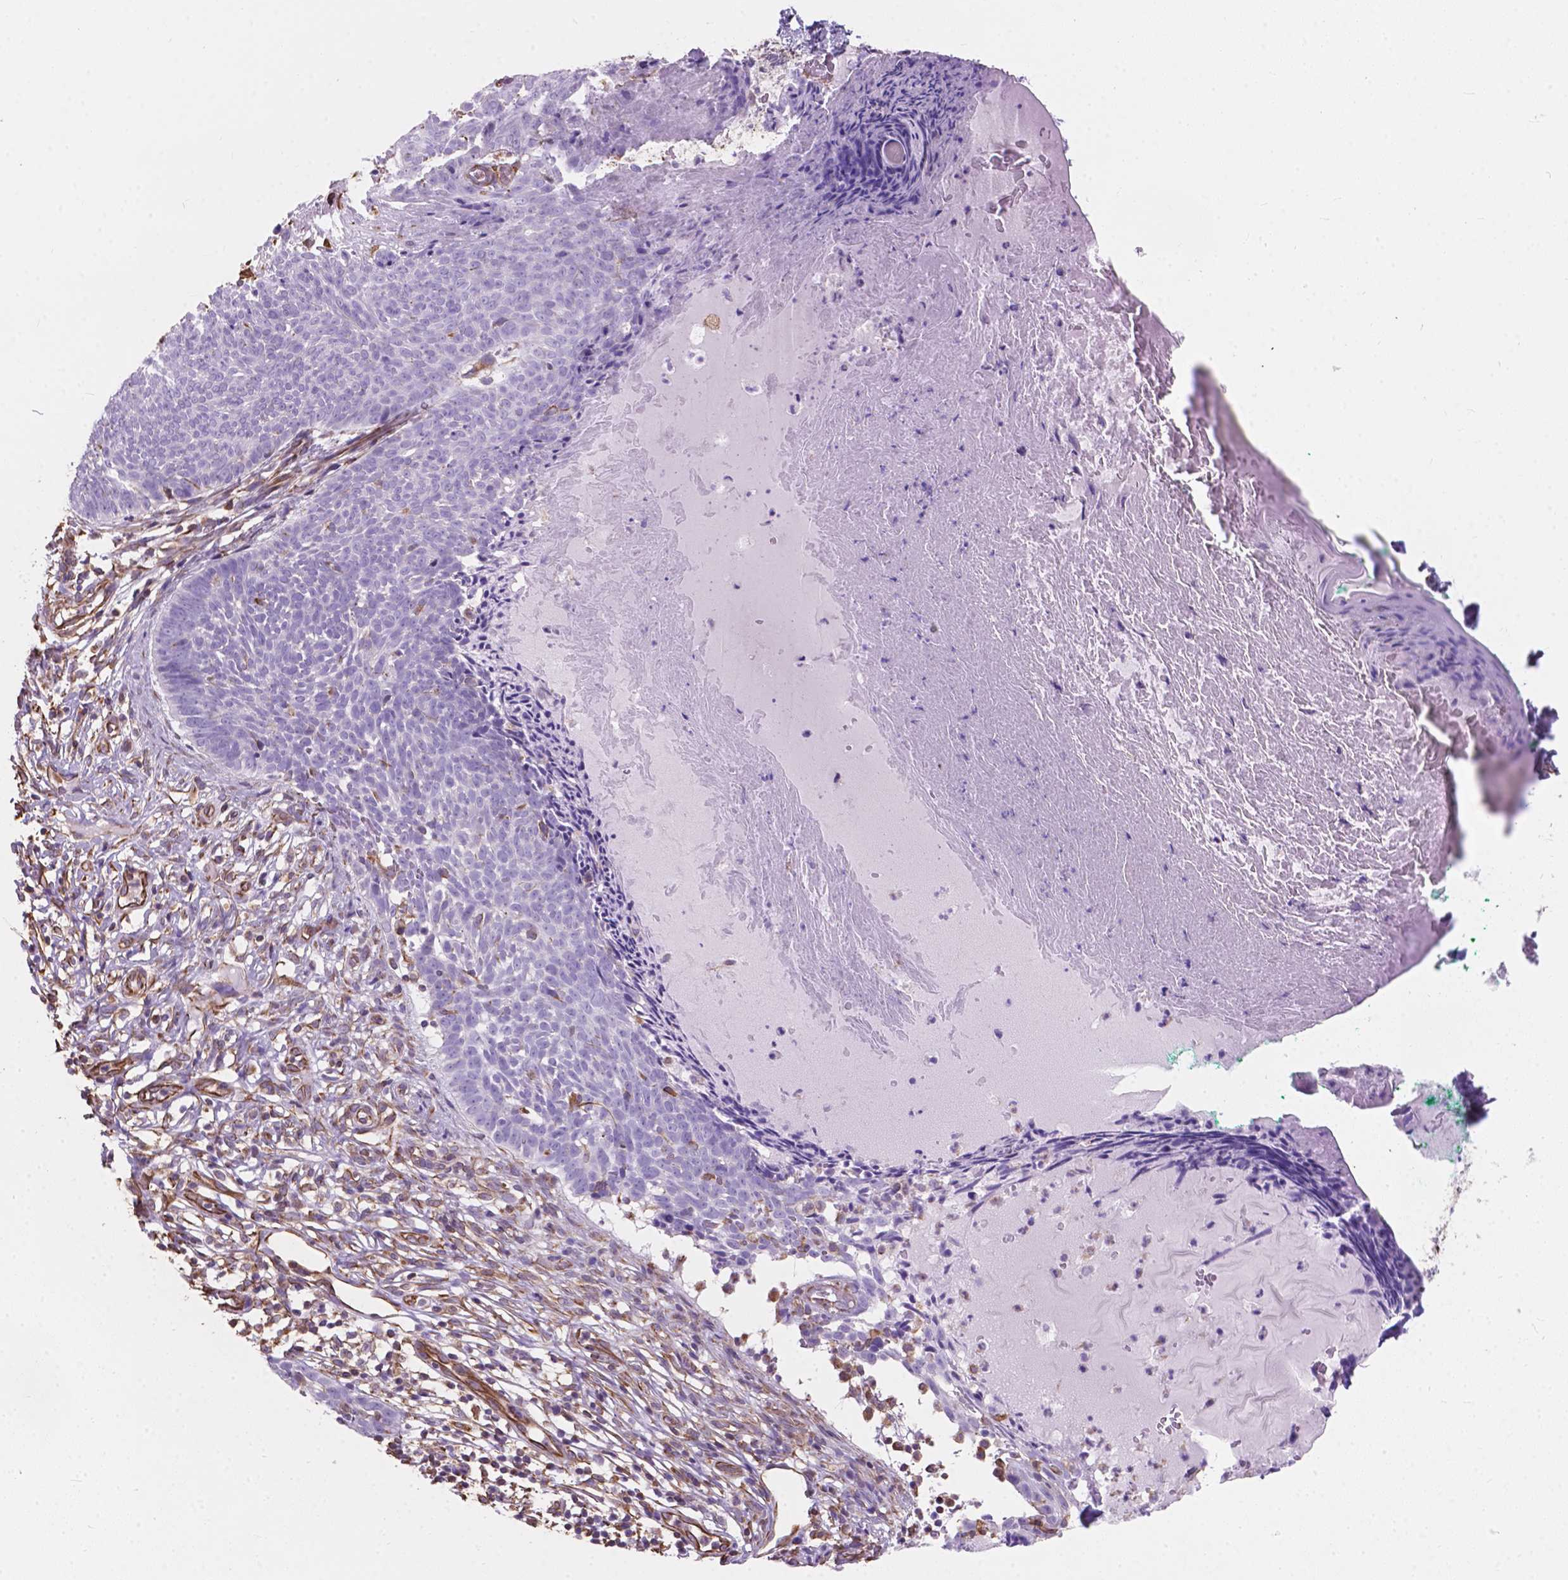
{"staining": {"intensity": "negative", "quantity": "none", "location": "none"}, "tissue": "skin cancer", "cell_type": "Tumor cells", "image_type": "cancer", "snomed": [{"axis": "morphology", "description": "Basal cell carcinoma"}, {"axis": "topography", "description": "Skin"}], "caption": "Immunohistochemical staining of basal cell carcinoma (skin) reveals no significant expression in tumor cells.", "gene": "AMOT", "patient": {"sex": "male", "age": 85}}